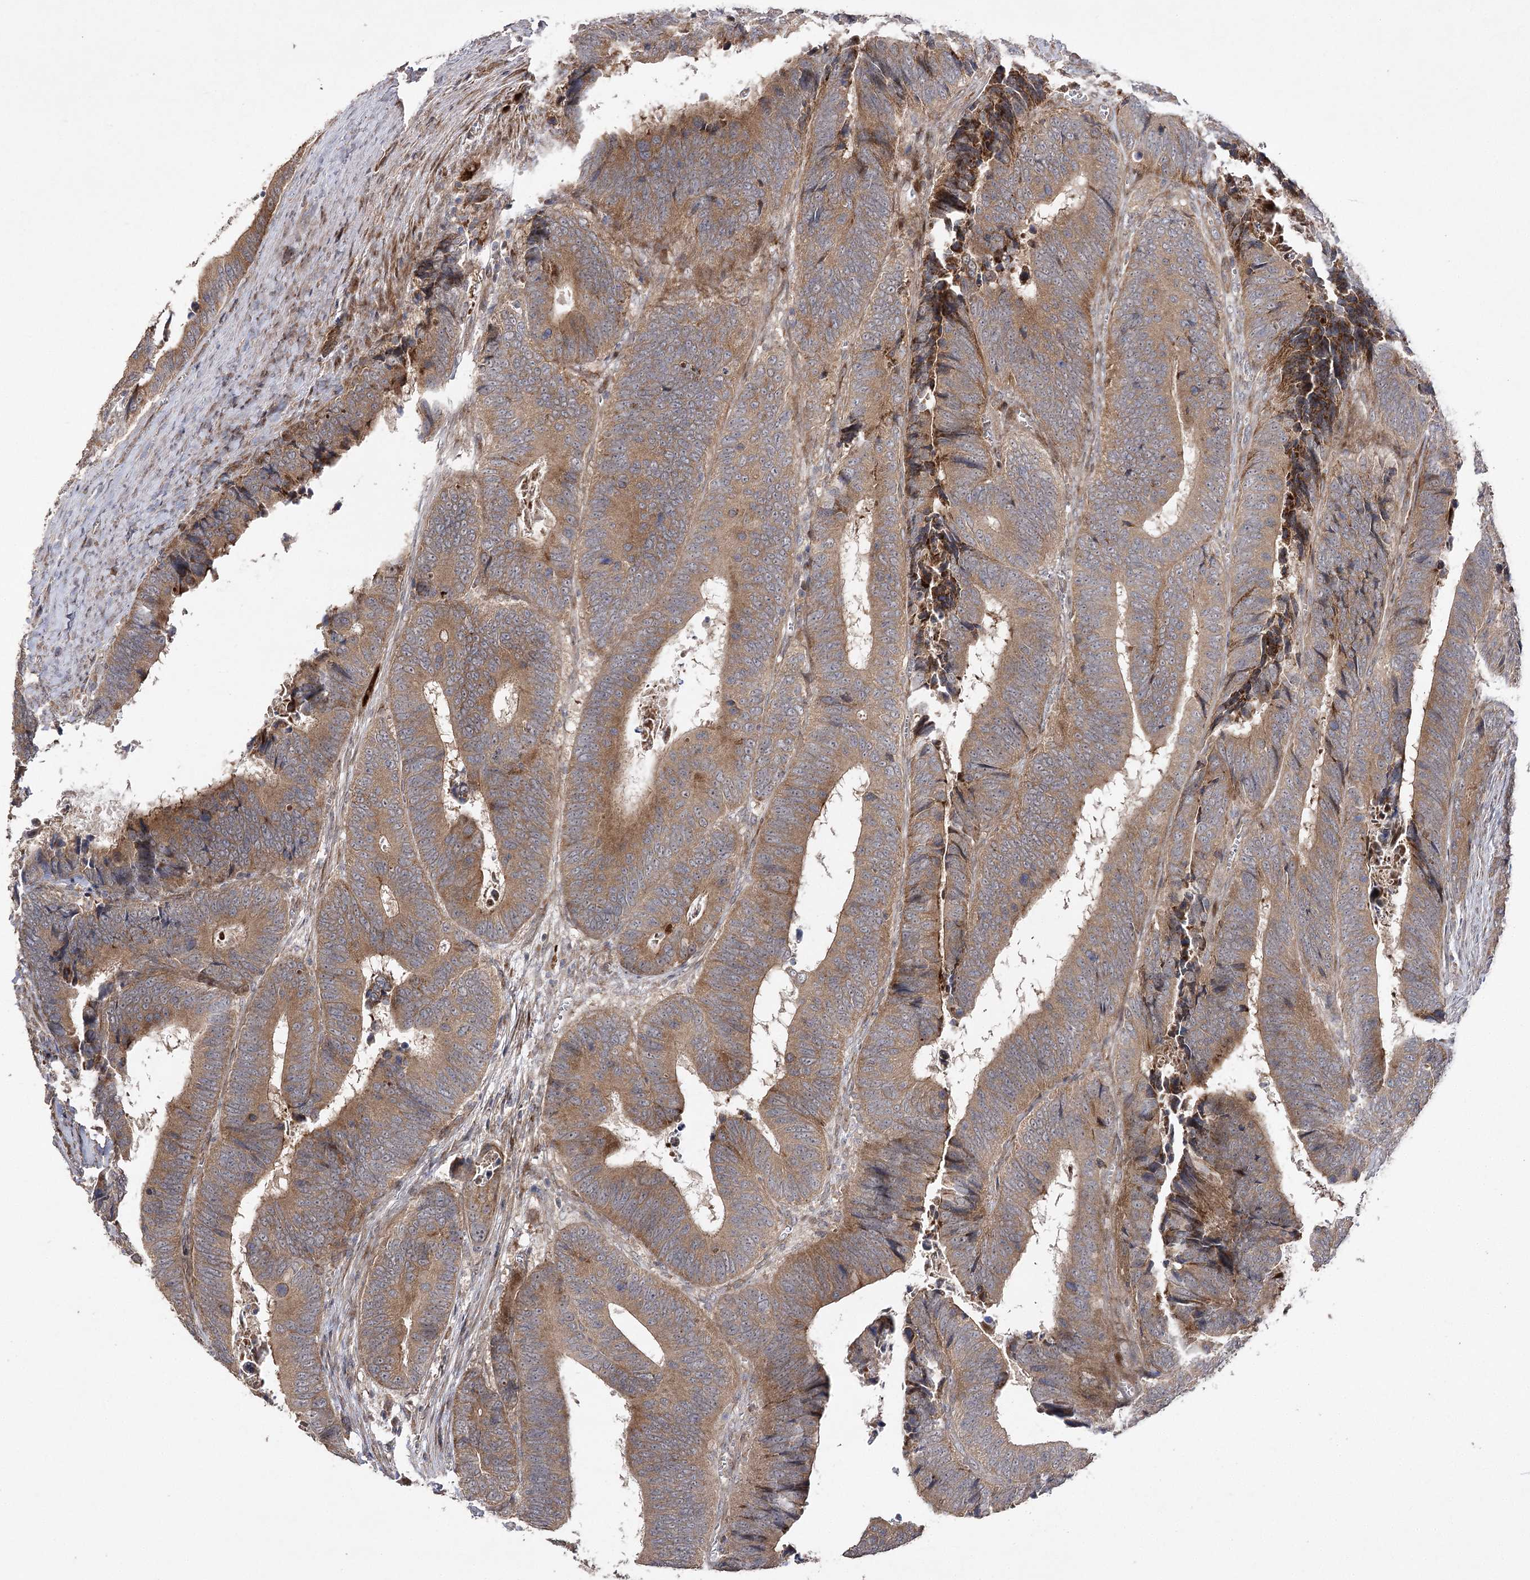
{"staining": {"intensity": "moderate", "quantity": ">75%", "location": "cytoplasmic/membranous"}, "tissue": "colorectal cancer", "cell_type": "Tumor cells", "image_type": "cancer", "snomed": [{"axis": "morphology", "description": "Adenocarcinoma, NOS"}, {"axis": "topography", "description": "Colon"}], "caption": "Immunohistochemistry (IHC) photomicrograph of neoplastic tissue: human colorectal cancer stained using IHC exhibits medium levels of moderate protein expression localized specifically in the cytoplasmic/membranous of tumor cells, appearing as a cytoplasmic/membranous brown color.", "gene": "OBSL1", "patient": {"sex": "male", "age": 72}}